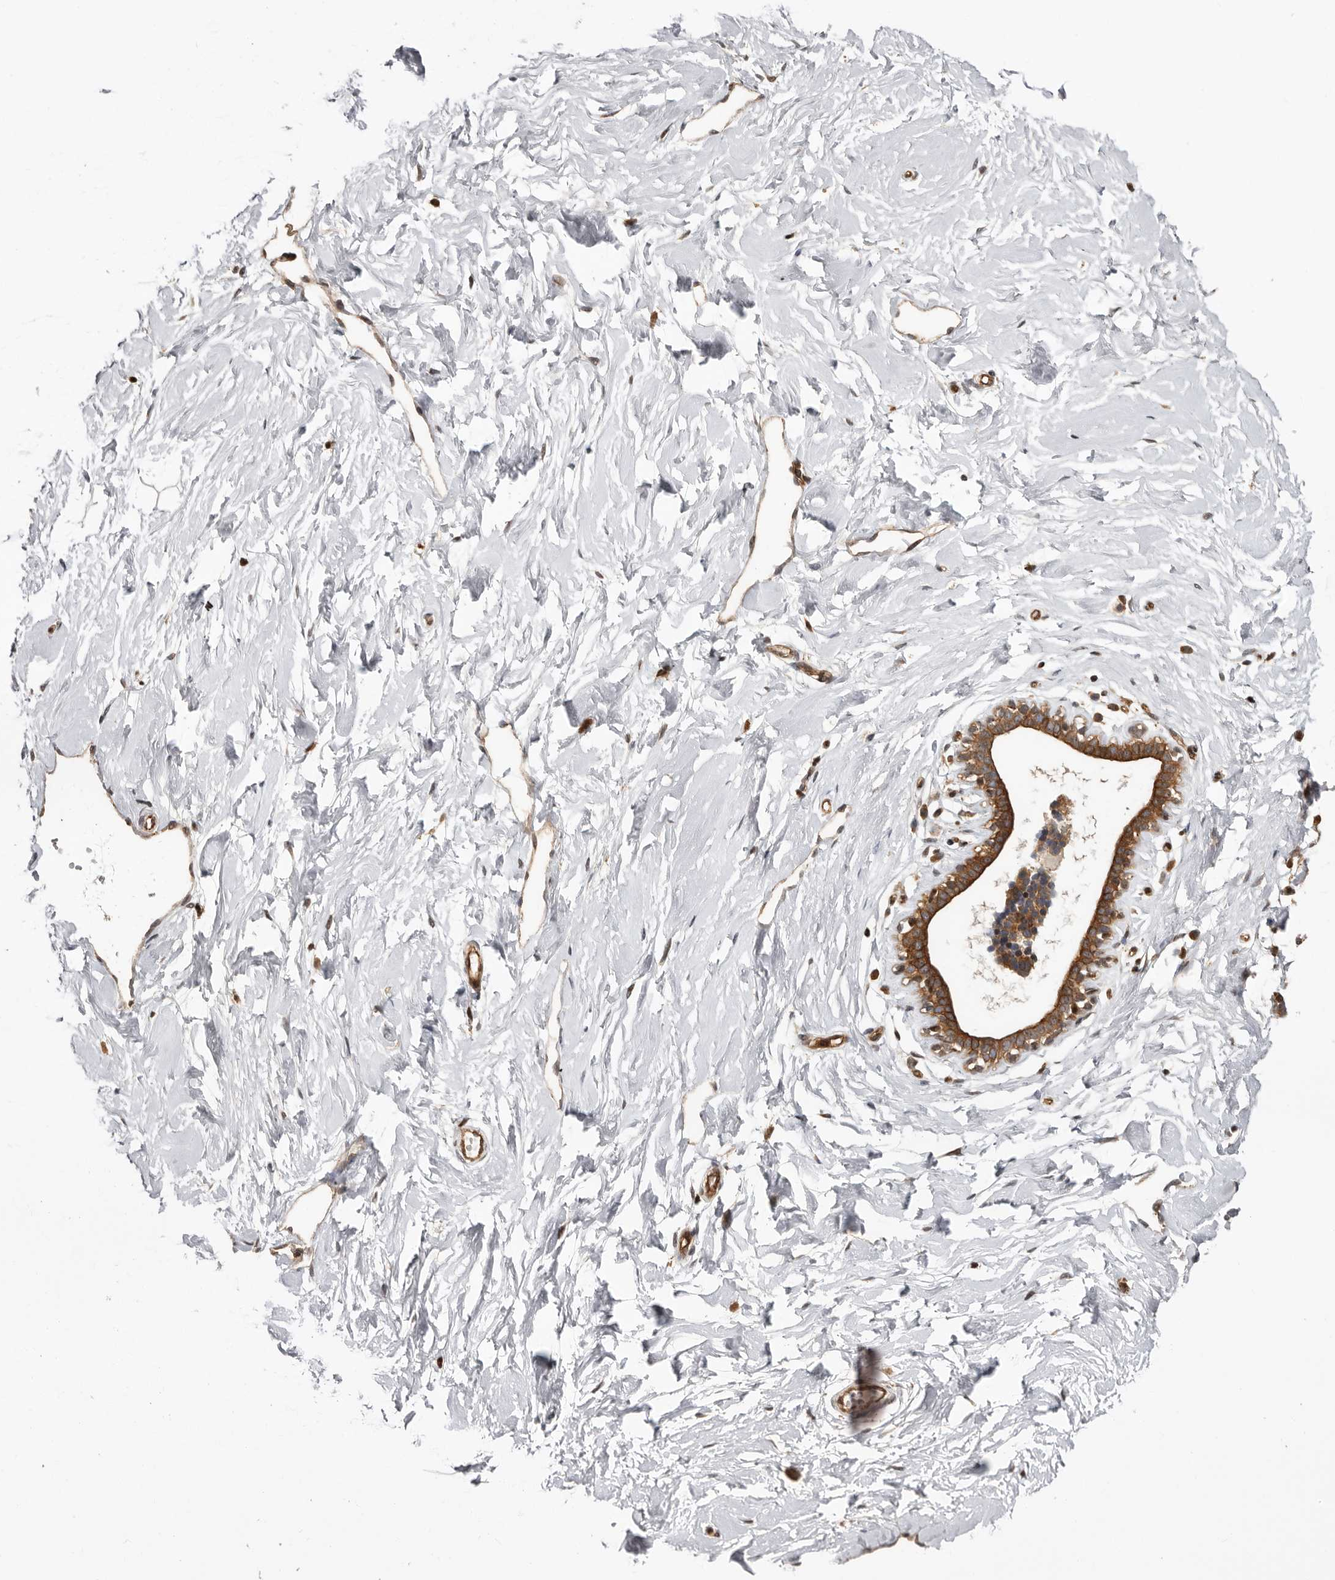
{"staining": {"intensity": "moderate", "quantity": ">75%", "location": "cytoplasmic/membranous"}, "tissue": "breast", "cell_type": "Adipocytes", "image_type": "normal", "snomed": [{"axis": "morphology", "description": "Normal tissue, NOS"}, {"axis": "morphology", "description": "Adenoma, NOS"}, {"axis": "topography", "description": "Breast"}], "caption": "Brown immunohistochemical staining in normal breast exhibits moderate cytoplasmic/membranous staining in approximately >75% of adipocytes. (DAB IHC, brown staining for protein, blue staining for nuclei).", "gene": "DHDDS", "patient": {"sex": "female", "age": 23}}